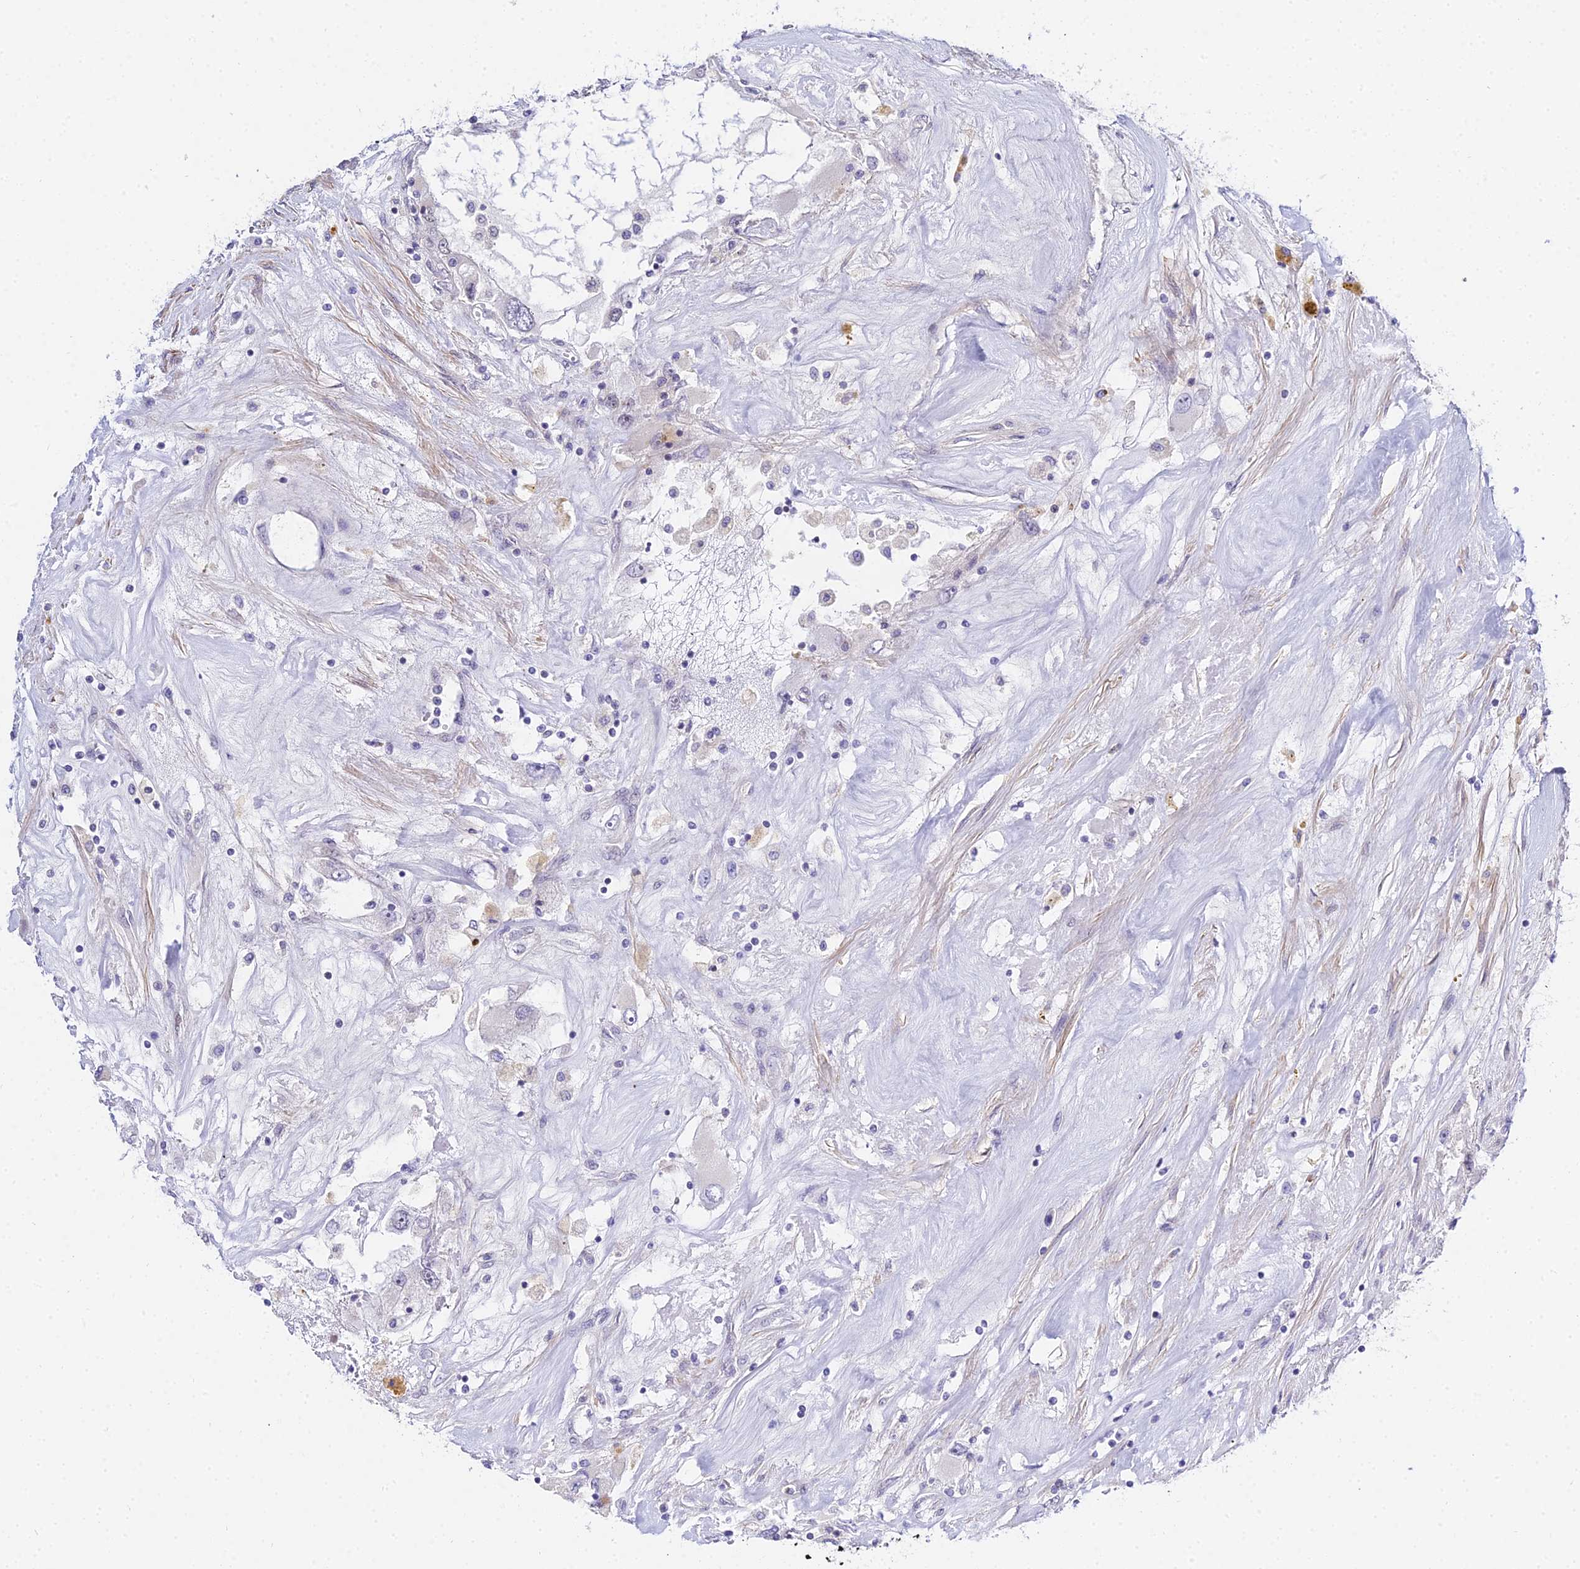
{"staining": {"intensity": "negative", "quantity": "none", "location": "none"}, "tissue": "renal cancer", "cell_type": "Tumor cells", "image_type": "cancer", "snomed": [{"axis": "morphology", "description": "Adenocarcinoma, NOS"}, {"axis": "topography", "description": "Kidney"}], "caption": "A photomicrograph of renal cancer (adenocarcinoma) stained for a protein demonstrates no brown staining in tumor cells.", "gene": "ZNF628", "patient": {"sex": "female", "age": 52}}